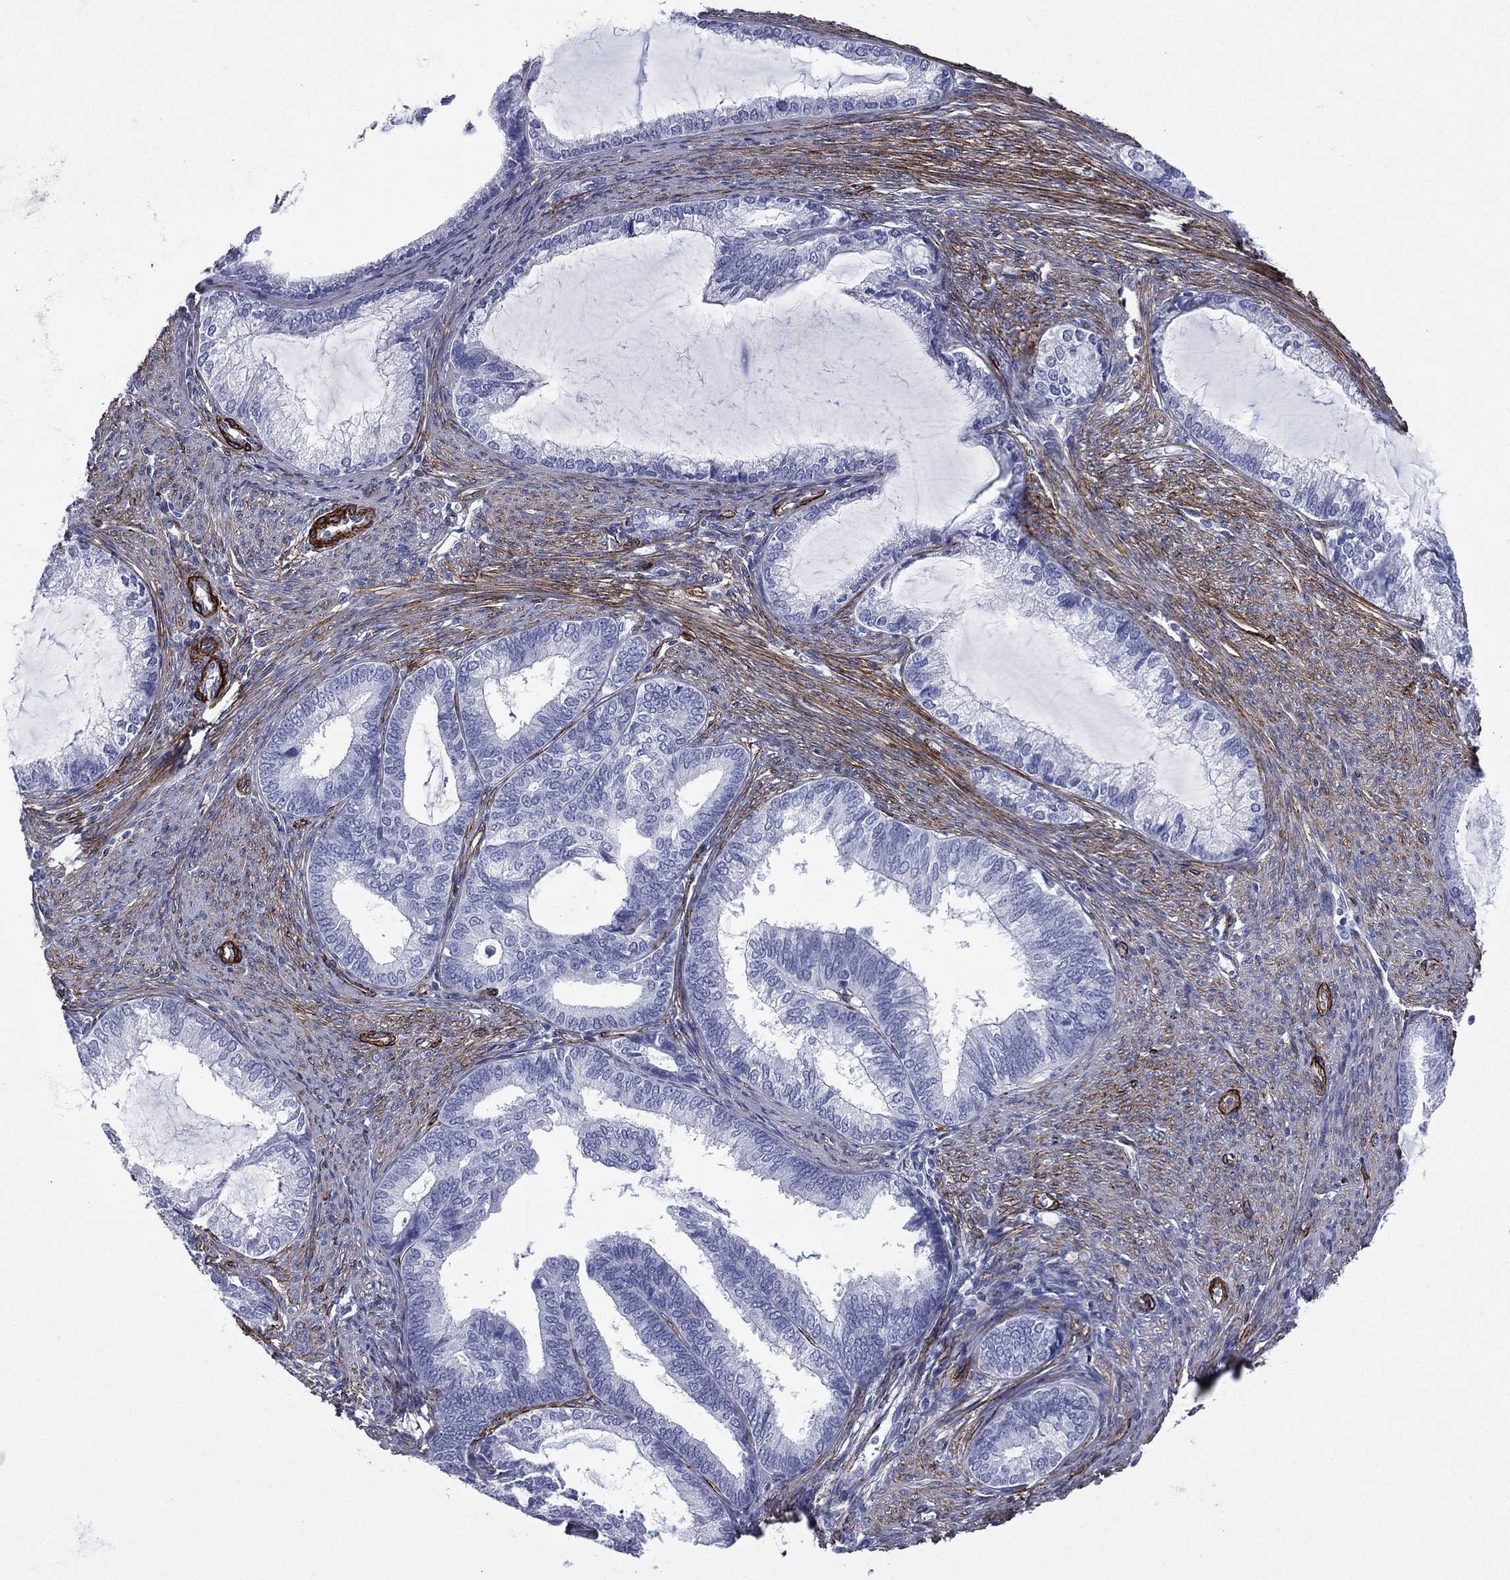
{"staining": {"intensity": "negative", "quantity": "none", "location": "none"}, "tissue": "endometrial cancer", "cell_type": "Tumor cells", "image_type": "cancer", "snomed": [{"axis": "morphology", "description": "Adenocarcinoma, NOS"}, {"axis": "topography", "description": "Endometrium"}], "caption": "Immunohistochemistry (IHC) image of adenocarcinoma (endometrial) stained for a protein (brown), which shows no positivity in tumor cells. (DAB (3,3'-diaminobenzidine) IHC visualized using brightfield microscopy, high magnification).", "gene": "CAVIN3", "patient": {"sex": "female", "age": 86}}